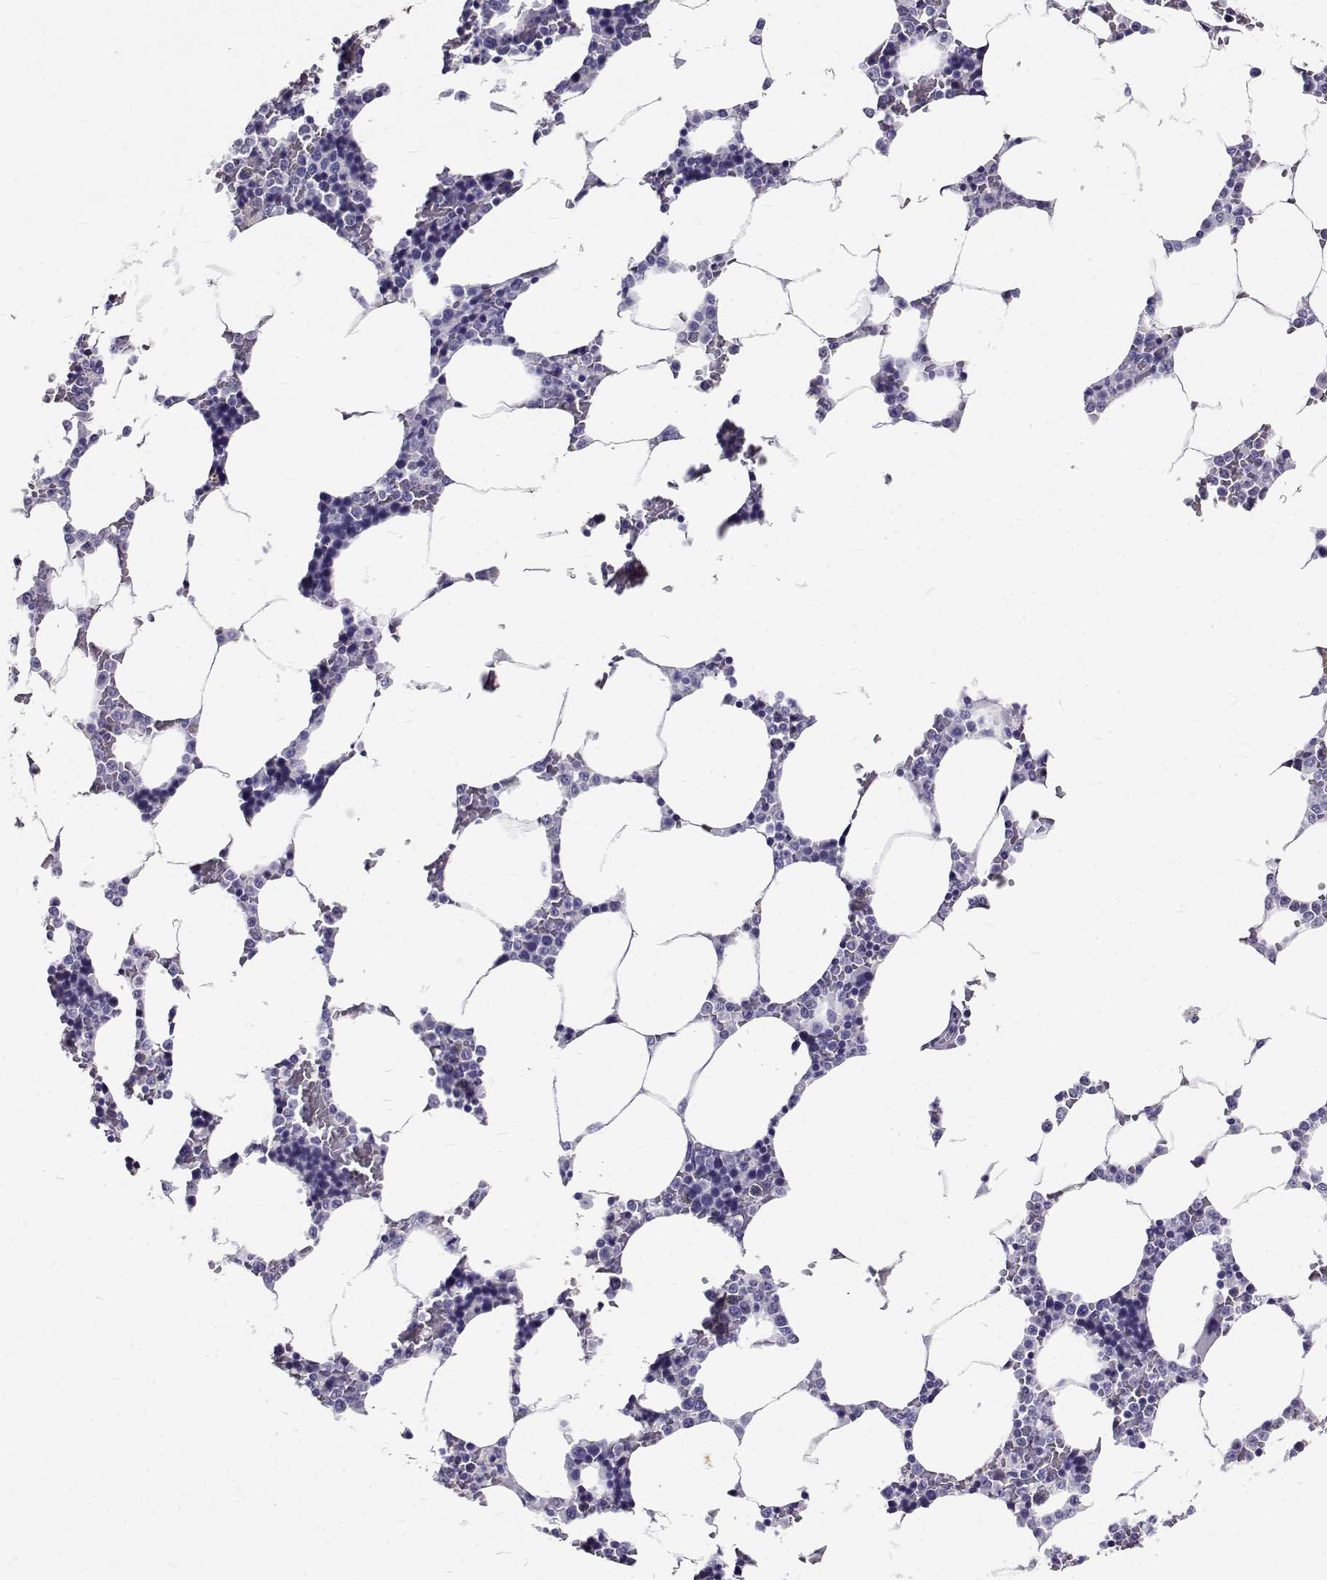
{"staining": {"intensity": "negative", "quantity": "none", "location": "none"}, "tissue": "bone marrow", "cell_type": "Hematopoietic cells", "image_type": "normal", "snomed": [{"axis": "morphology", "description": "Normal tissue, NOS"}, {"axis": "topography", "description": "Bone marrow"}], "caption": "Immunohistochemical staining of unremarkable human bone marrow shows no significant positivity in hematopoietic cells.", "gene": "IGSF1", "patient": {"sex": "male", "age": 63}}